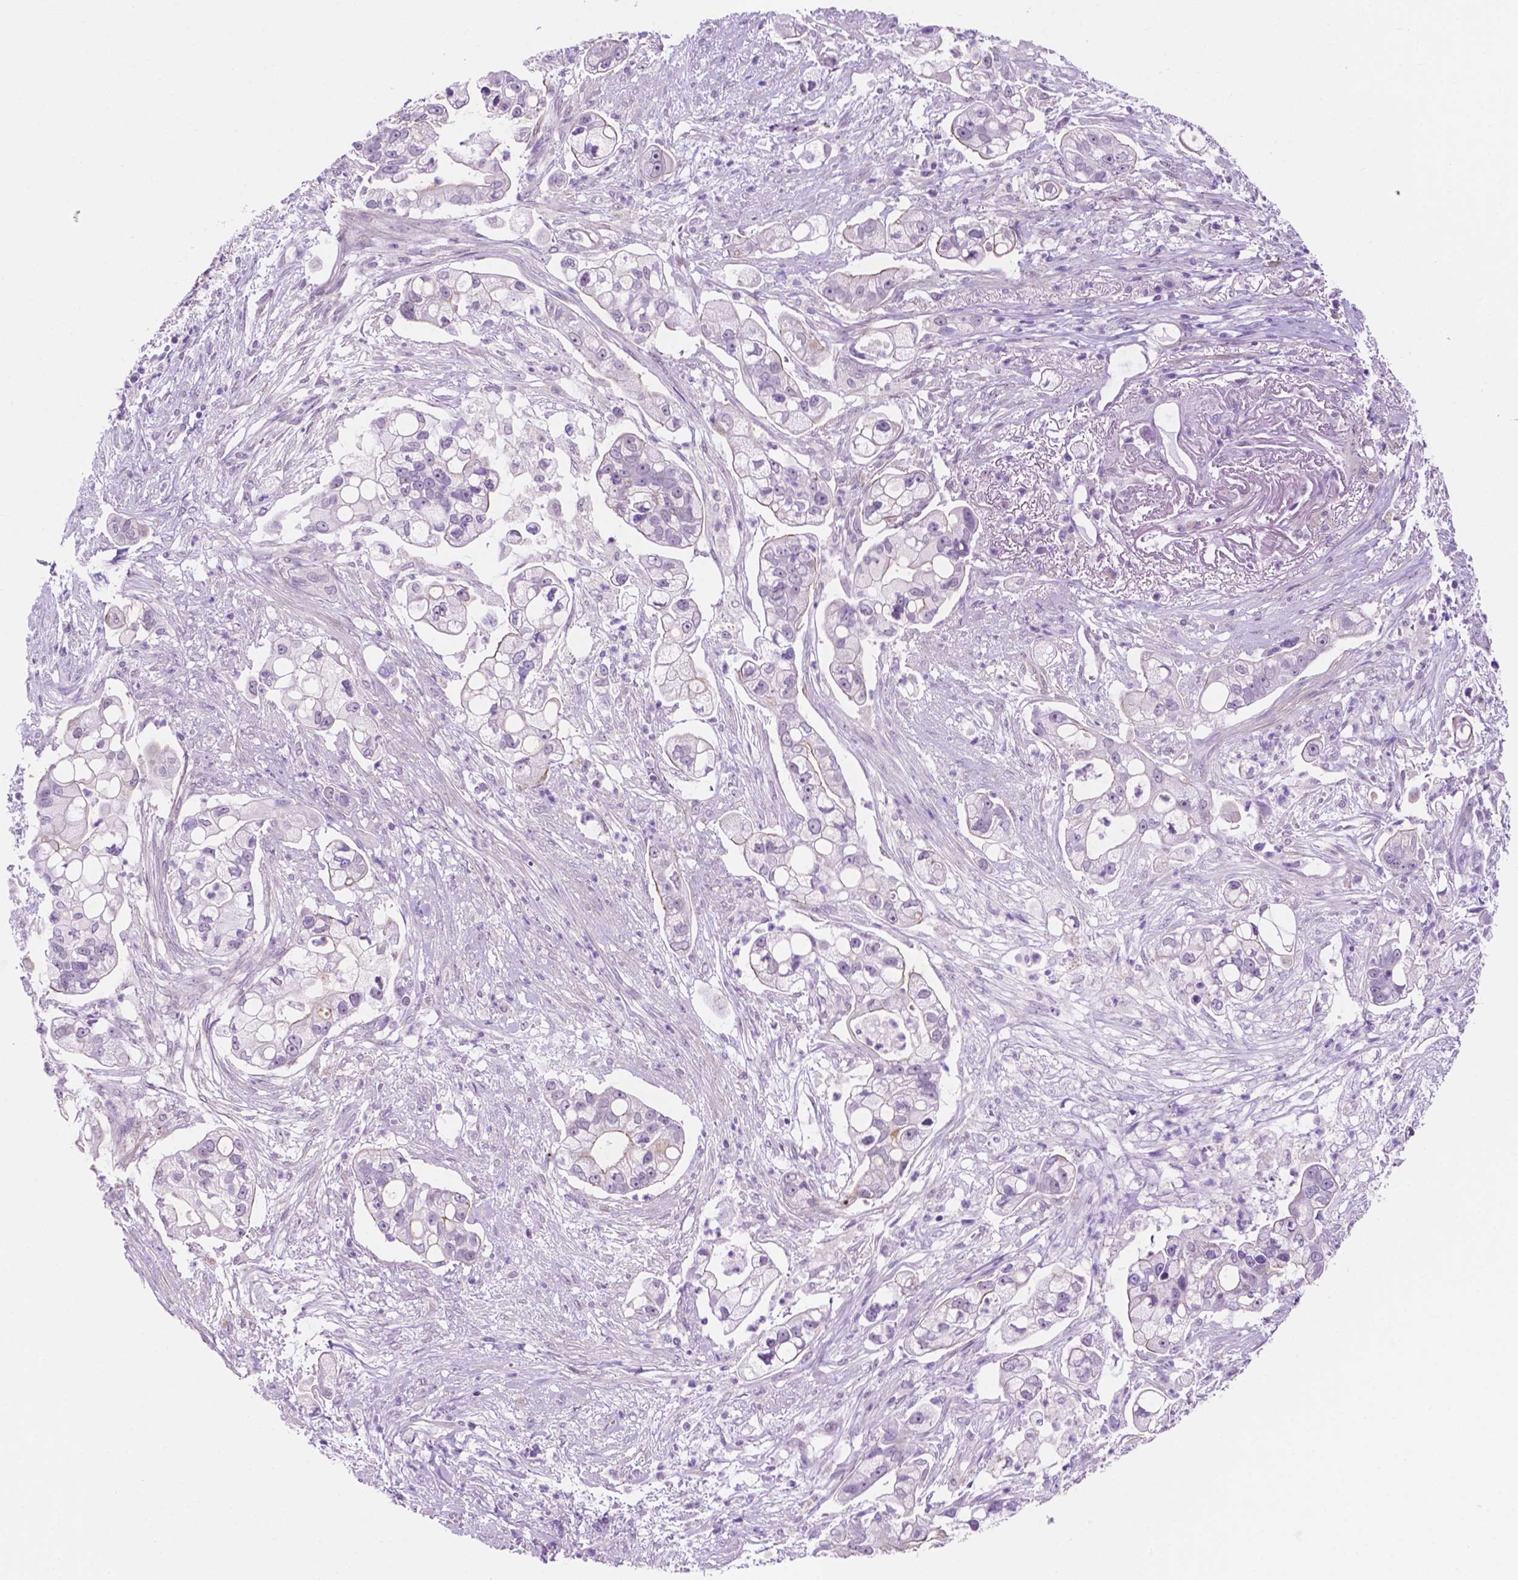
{"staining": {"intensity": "negative", "quantity": "none", "location": "none"}, "tissue": "pancreatic cancer", "cell_type": "Tumor cells", "image_type": "cancer", "snomed": [{"axis": "morphology", "description": "Adenocarcinoma, NOS"}, {"axis": "topography", "description": "Pancreas"}], "caption": "IHC histopathology image of neoplastic tissue: human pancreatic cancer (adenocarcinoma) stained with DAB demonstrates no significant protein positivity in tumor cells.", "gene": "ACY3", "patient": {"sex": "female", "age": 69}}